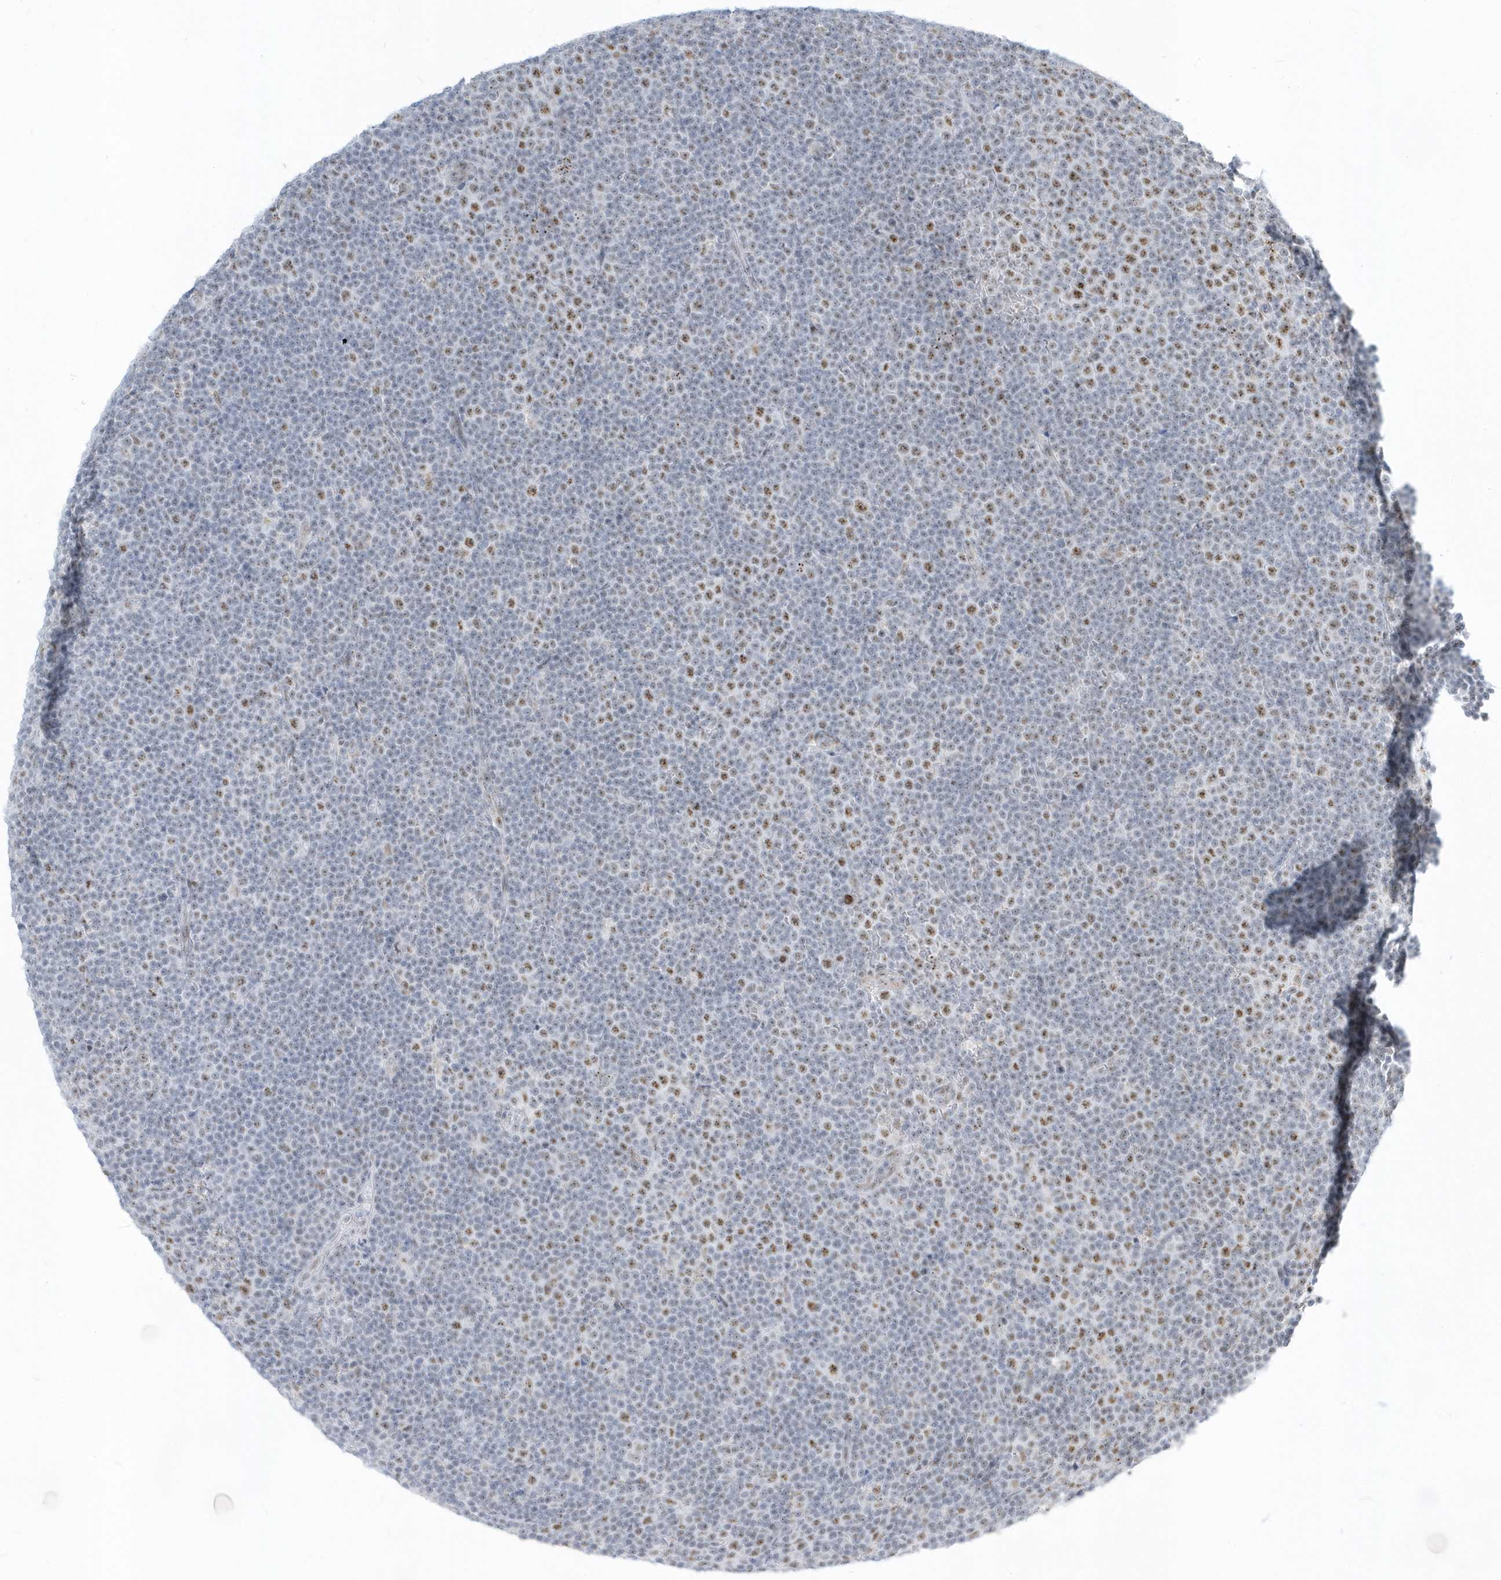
{"staining": {"intensity": "moderate", "quantity": "<25%", "location": "nuclear"}, "tissue": "lymphoma", "cell_type": "Tumor cells", "image_type": "cancer", "snomed": [{"axis": "morphology", "description": "Malignant lymphoma, non-Hodgkin's type, Low grade"}, {"axis": "topography", "description": "Lymph node"}], "caption": "Tumor cells exhibit low levels of moderate nuclear expression in approximately <25% of cells in human lymphoma.", "gene": "PLEKHN1", "patient": {"sex": "female", "age": 67}}